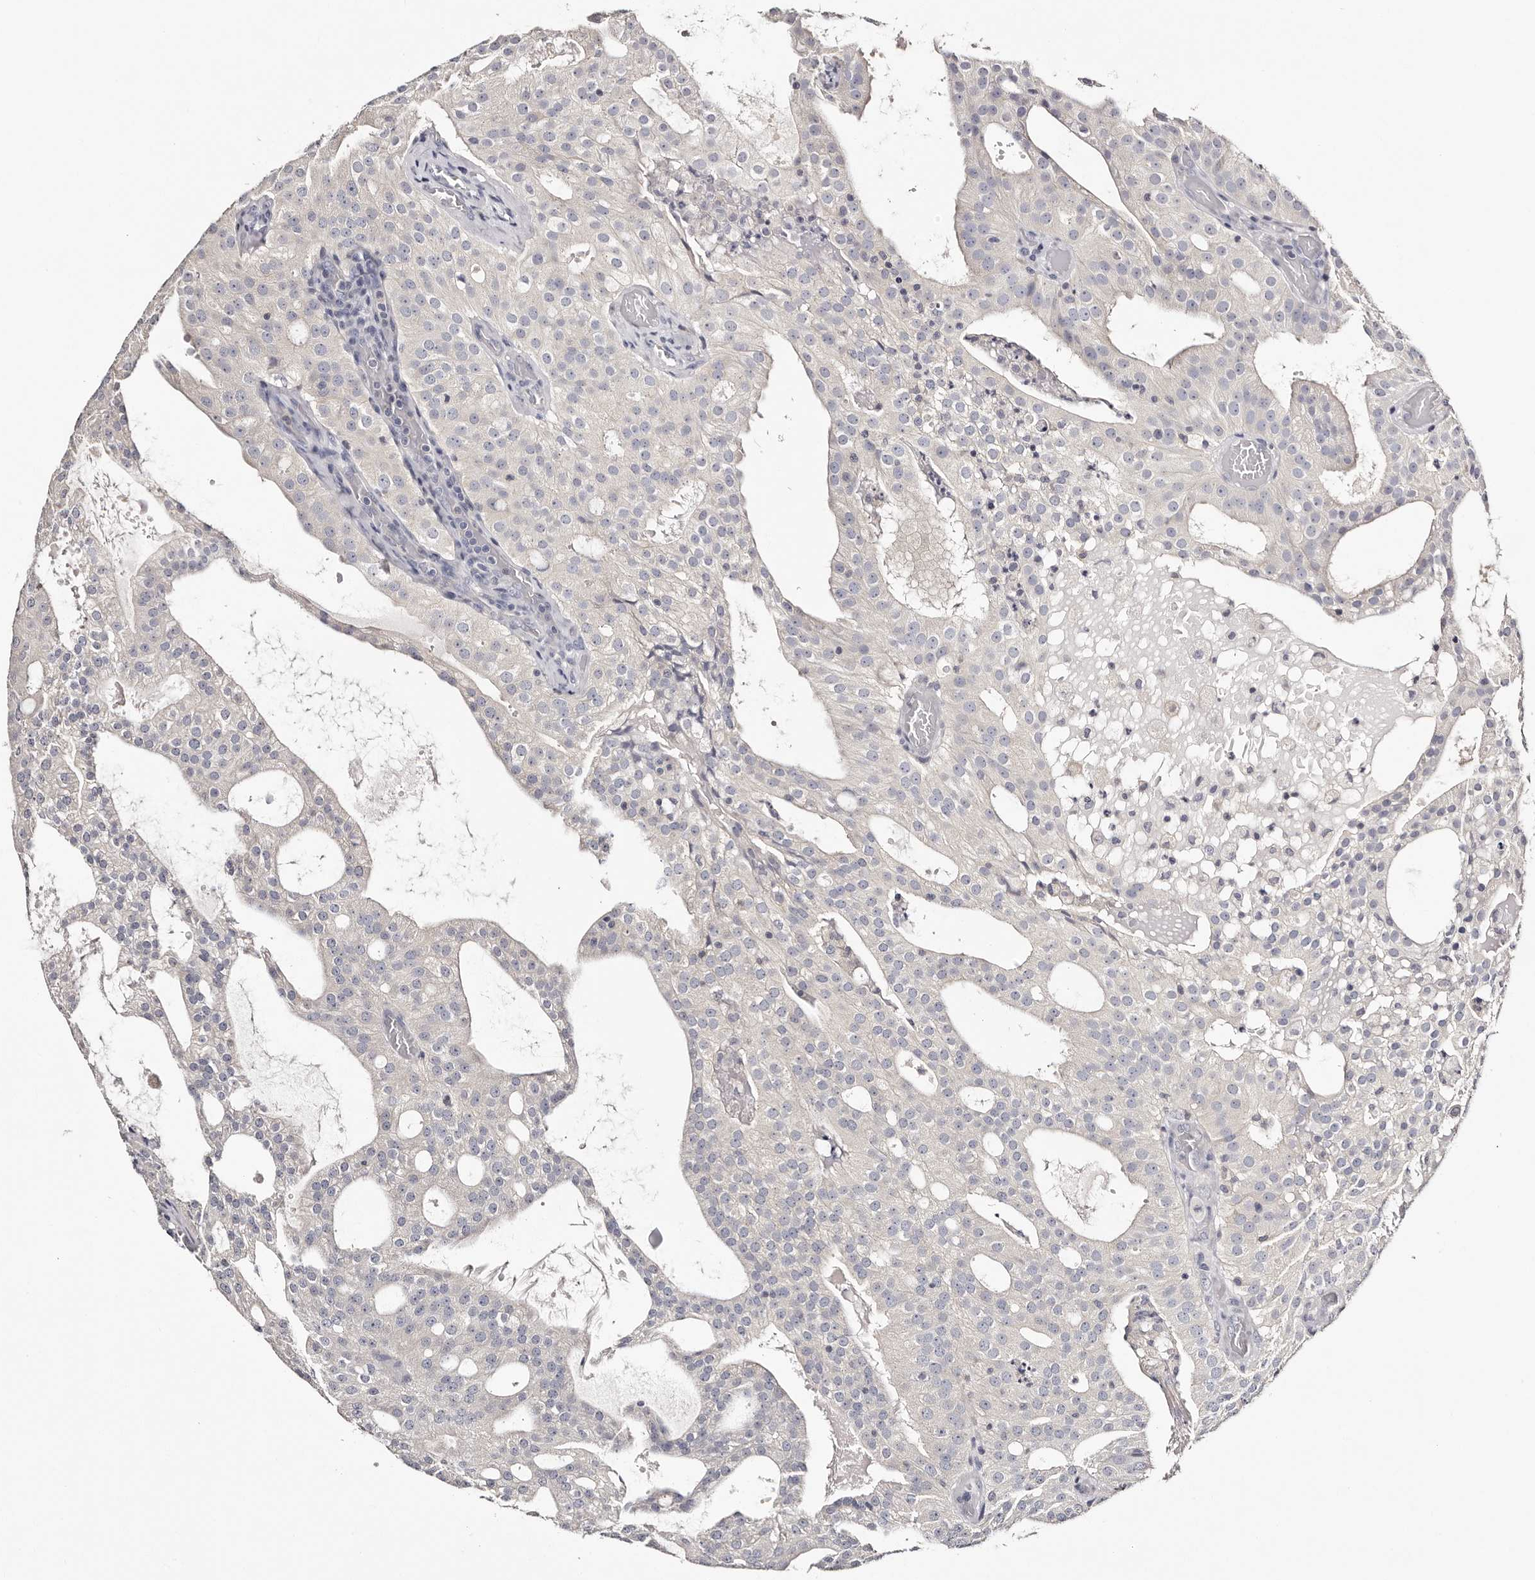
{"staining": {"intensity": "negative", "quantity": "none", "location": "none"}, "tissue": "prostate cancer", "cell_type": "Tumor cells", "image_type": "cancer", "snomed": [{"axis": "morphology", "description": "Adenocarcinoma, Medium grade"}, {"axis": "topography", "description": "Prostate"}], "caption": "An IHC micrograph of medium-grade adenocarcinoma (prostate) is shown. There is no staining in tumor cells of medium-grade adenocarcinoma (prostate).", "gene": "ROM1", "patient": {"sex": "male", "age": 88}}